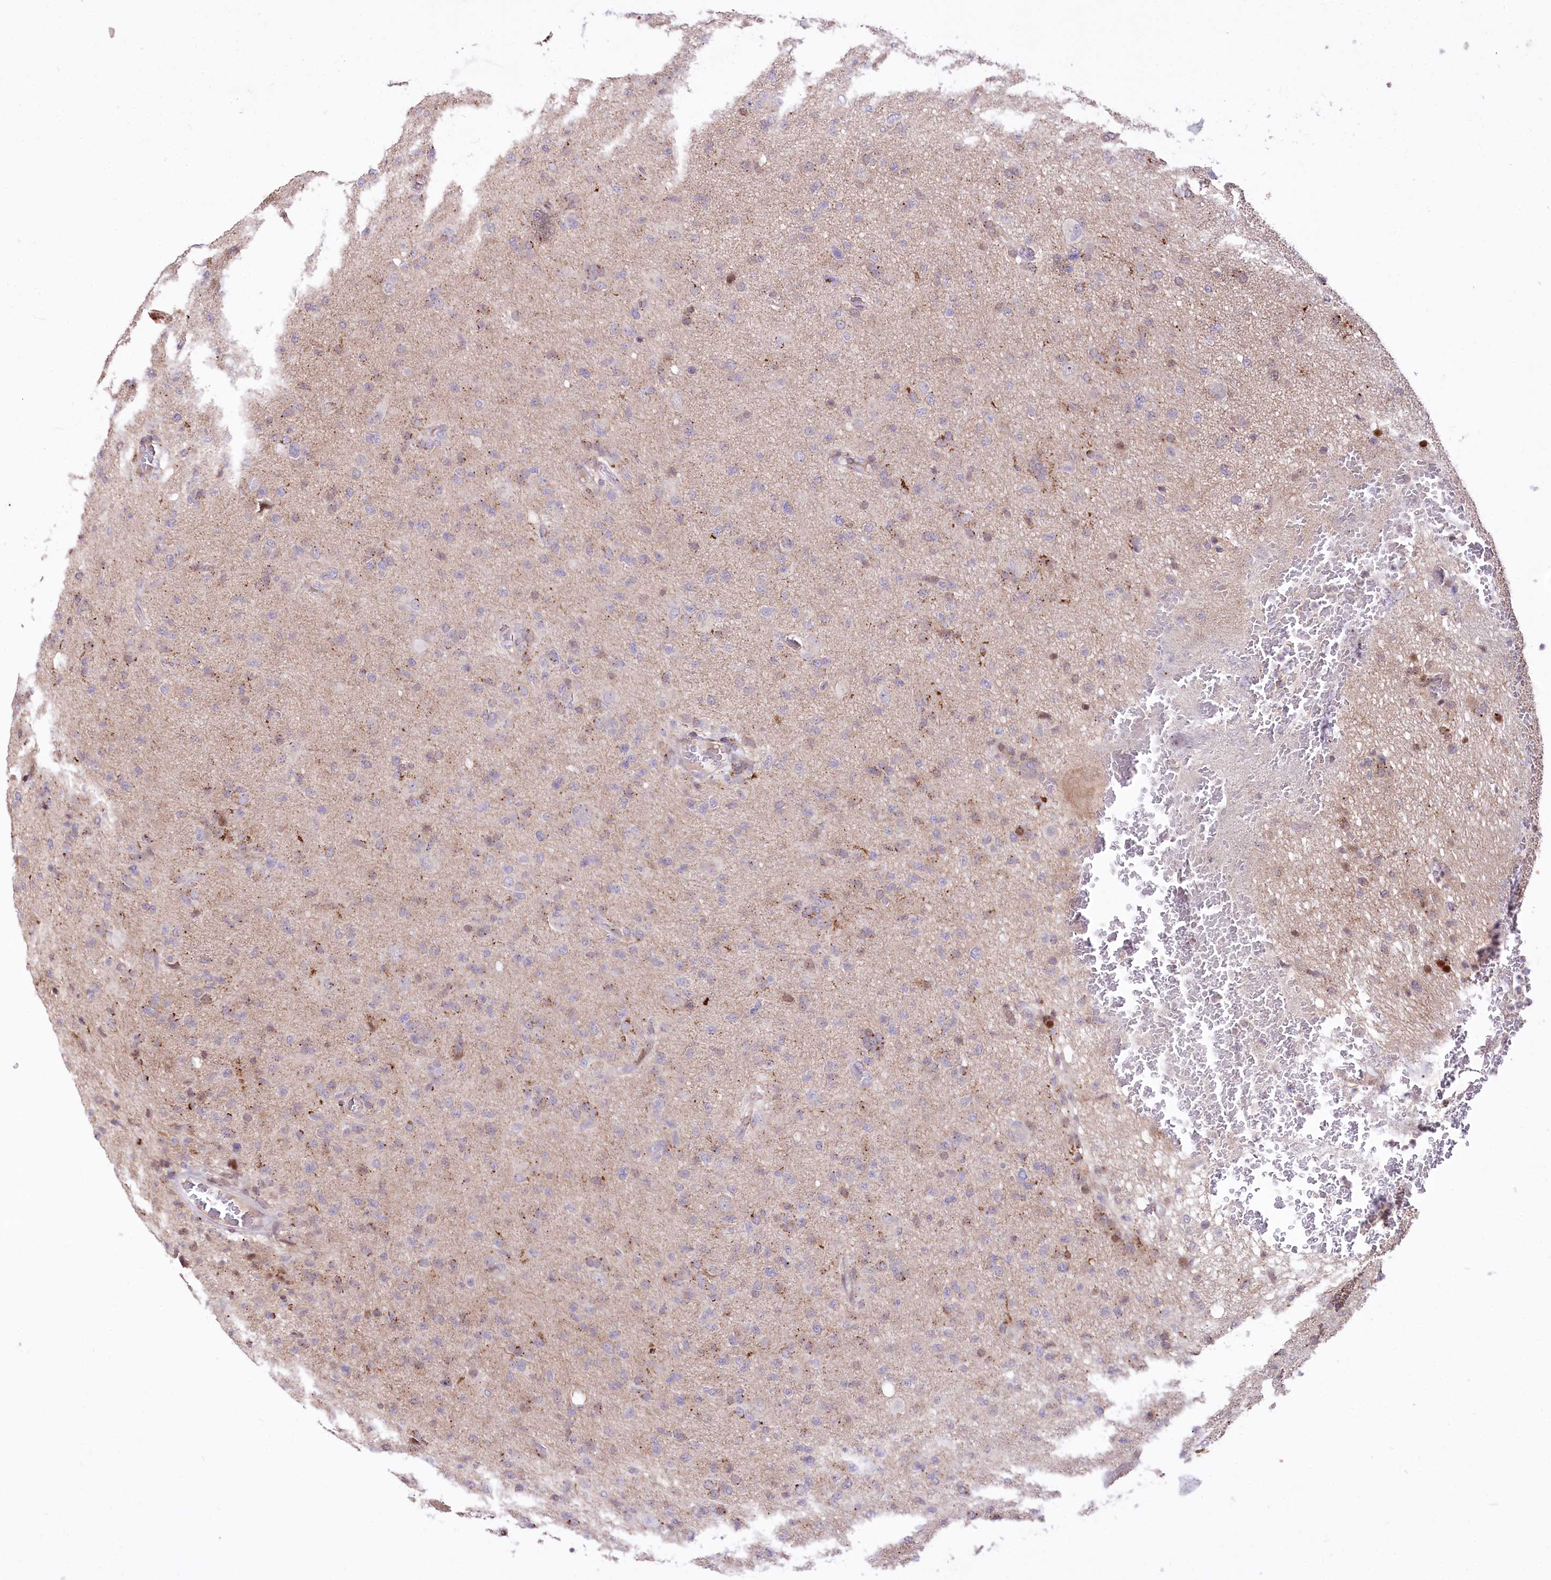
{"staining": {"intensity": "weak", "quantity": "<25%", "location": "cytoplasmic/membranous"}, "tissue": "glioma", "cell_type": "Tumor cells", "image_type": "cancer", "snomed": [{"axis": "morphology", "description": "Glioma, malignant, High grade"}, {"axis": "topography", "description": "Brain"}], "caption": "High magnification brightfield microscopy of glioma stained with DAB (brown) and counterstained with hematoxylin (blue): tumor cells show no significant positivity.", "gene": "ZFYVE27", "patient": {"sex": "female", "age": 57}}